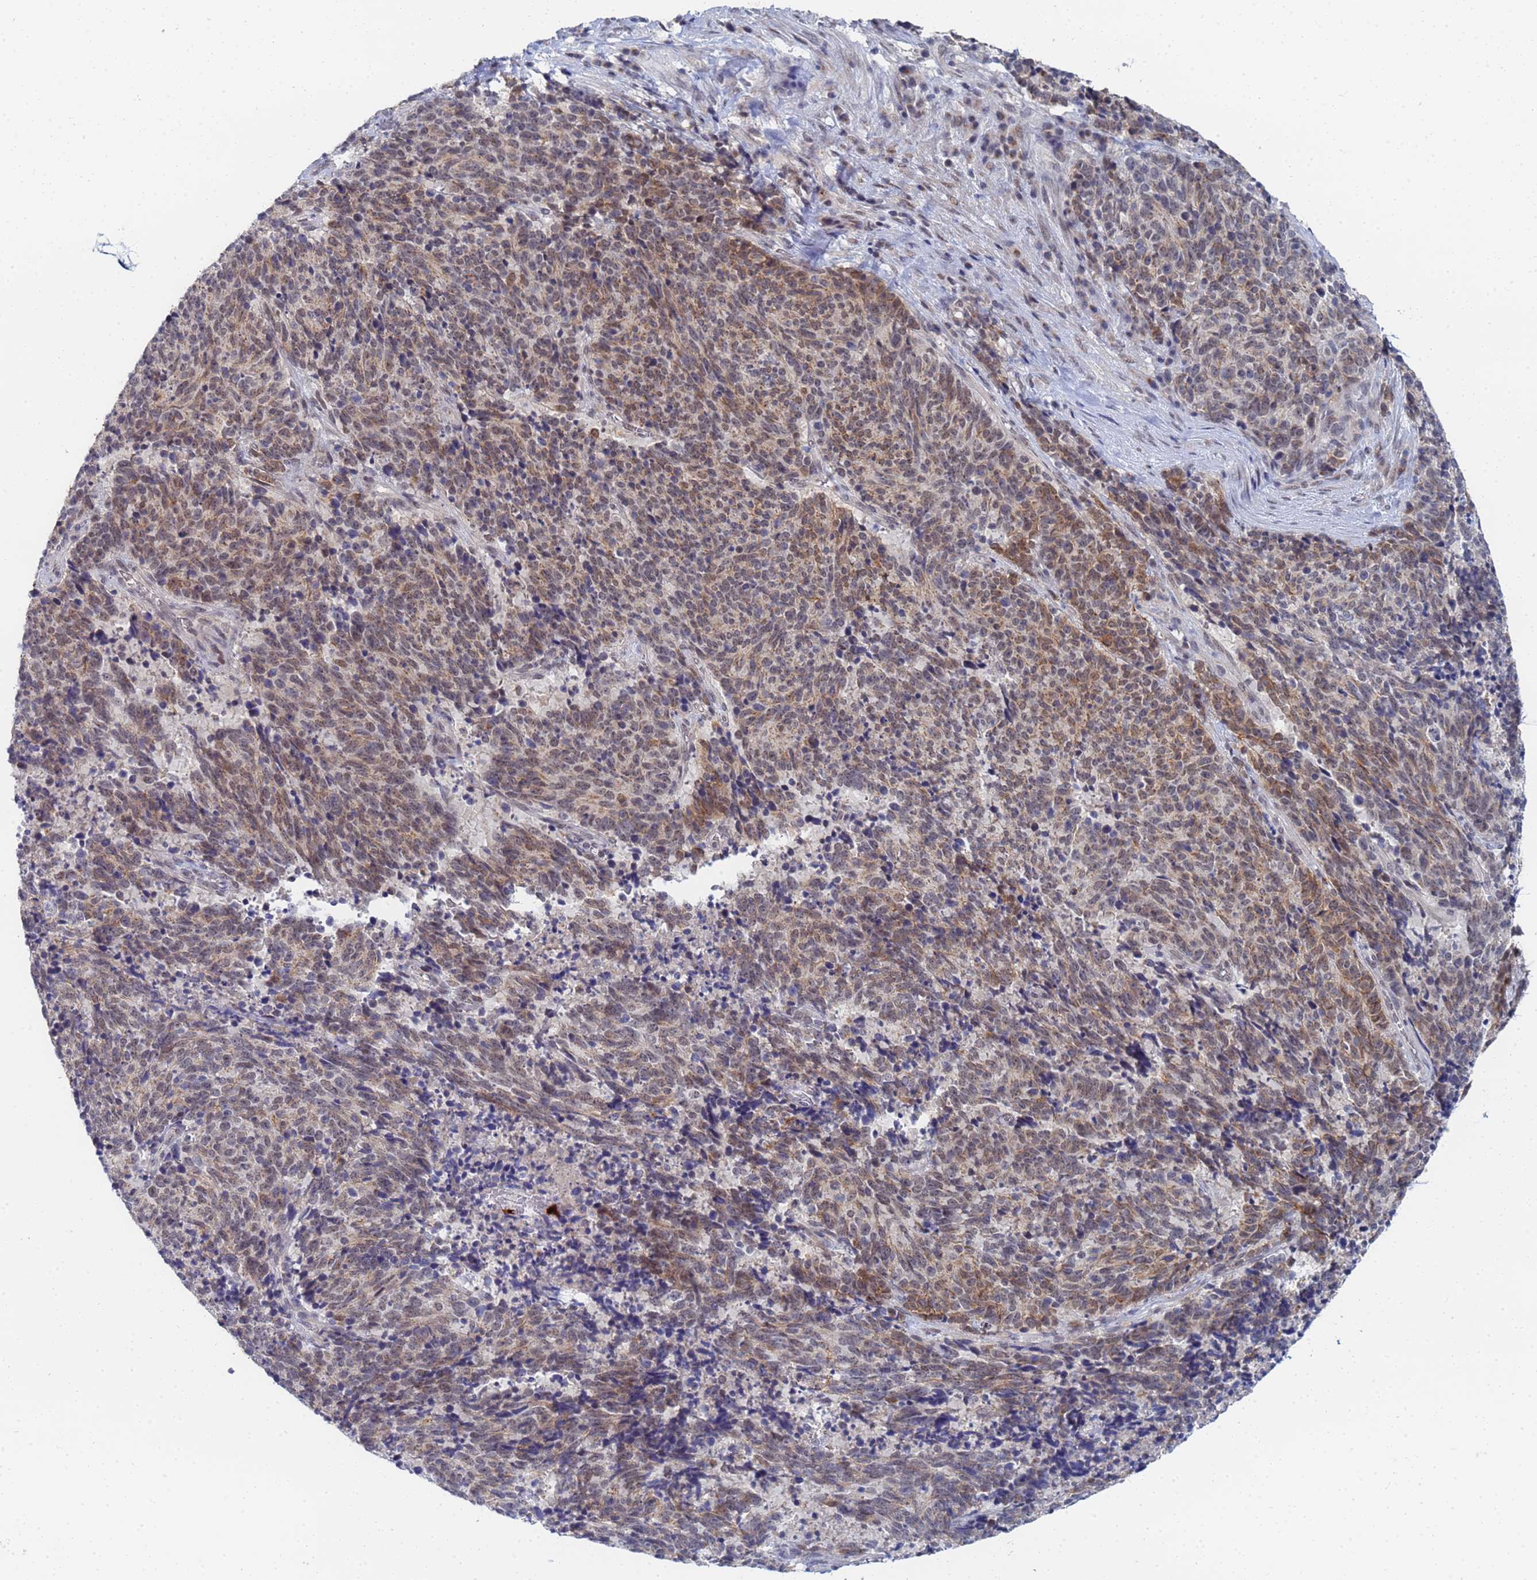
{"staining": {"intensity": "weak", "quantity": ">75%", "location": "cytoplasmic/membranous"}, "tissue": "cervical cancer", "cell_type": "Tumor cells", "image_type": "cancer", "snomed": [{"axis": "morphology", "description": "Squamous cell carcinoma, NOS"}, {"axis": "topography", "description": "Cervix"}], "caption": "Immunohistochemical staining of cervical cancer reveals weak cytoplasmic/membranous protein positivity in about >75% of tumor cells.", "gene": "MTCL1", "patient": {"sex": "female", "age": 29}}